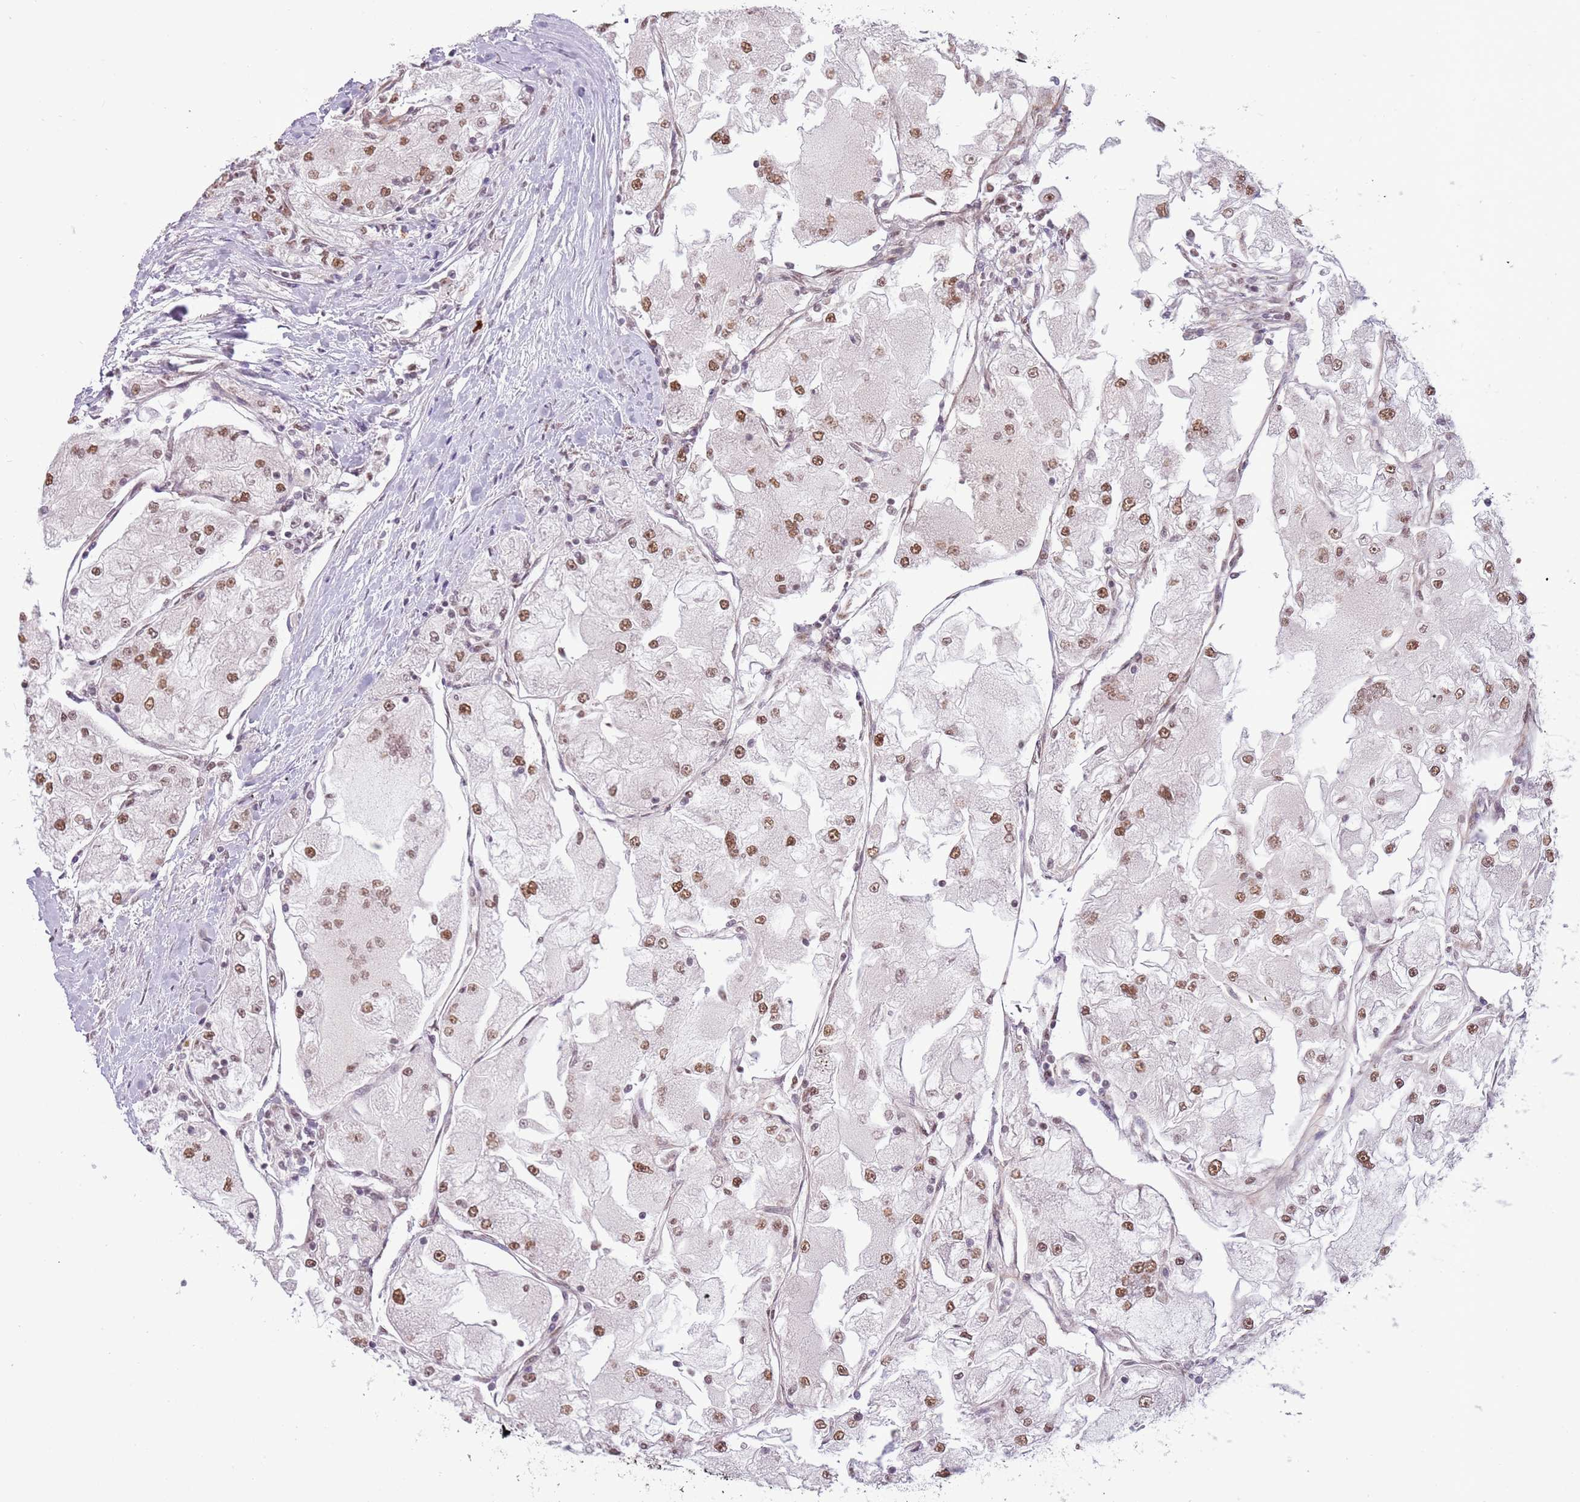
{"staining": {"intensity": "moderate", "quantity": ">75%", "location": "nuclear"}, "tissue": "renal cancer", "cell_type": "Tumor cells", "image_type": "cancer", "snomed": [{"axis": "morphology", "description": "Adenocarcinoma, NOS"}, {"axis": "topography", "description": "Kidney"}], "caption": "Immunohistochemical staining of human renal adenocarcinoma displays medium levels of moderate nuclear protein positivity in approximately >75% of tumor cells.", "gene": "FAM120AOS", "patient": {"sex": "female", "age": 72}}